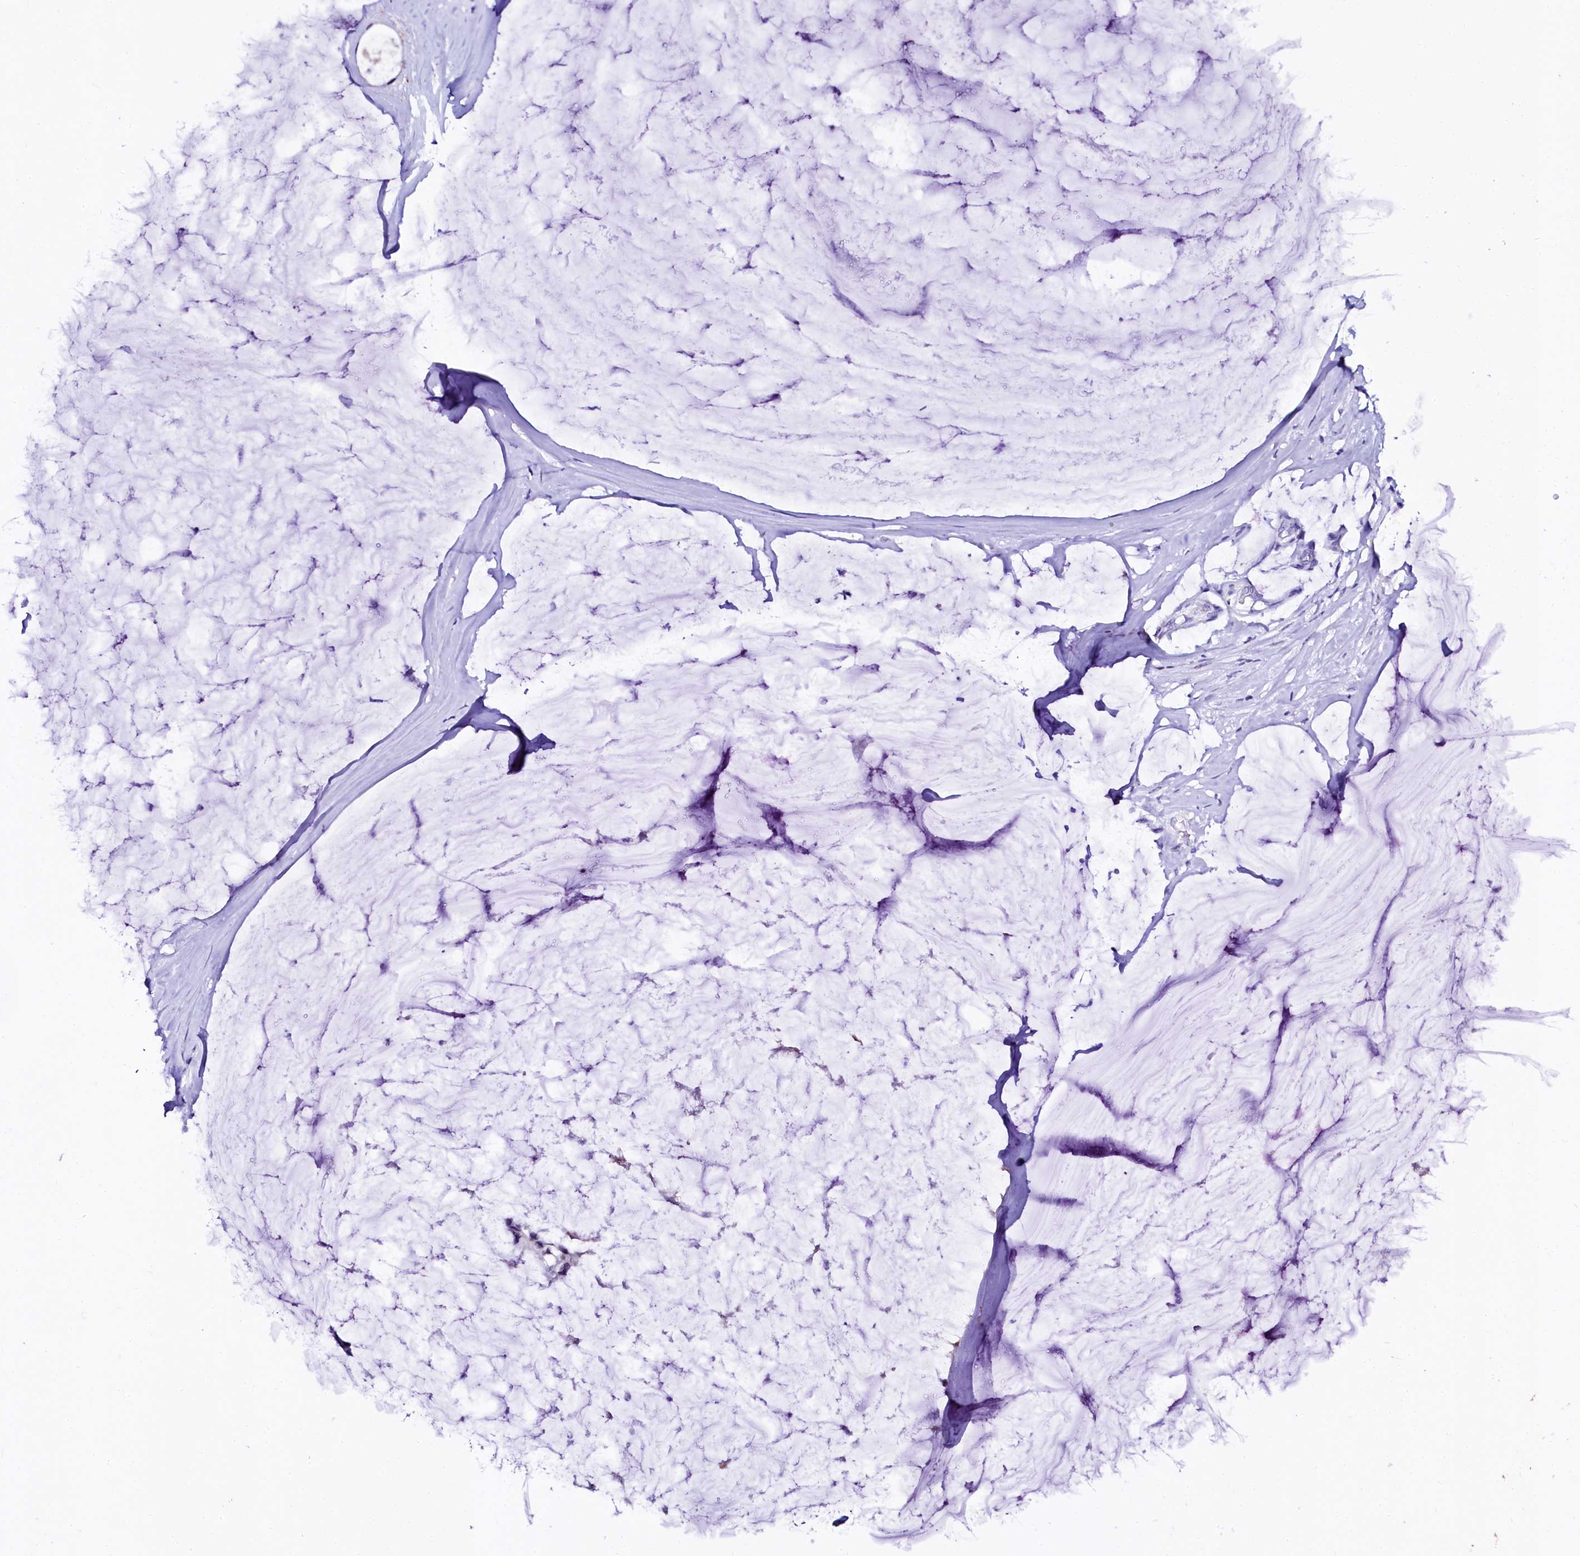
{"staining": {"intensity": "negative", "quantity": "none", "location": "none"}, "tissue": "ovarian cancer", "cell_type": "Tumor cells", "image_type": "cancer", "snomed": [{"axis": "morphology", "description": "Cystadenocarcinoma, mucinous, NOS"}, {"axis": "topography", "description": "Ovary"}], "caption": "This is an immunohistochemistry micrograph of human ovarian mucinous cystadenocarcinoma. There is no staining in tumor cells.", "gene": "SORD", "patient": {"sex": "female", "age": 39}}